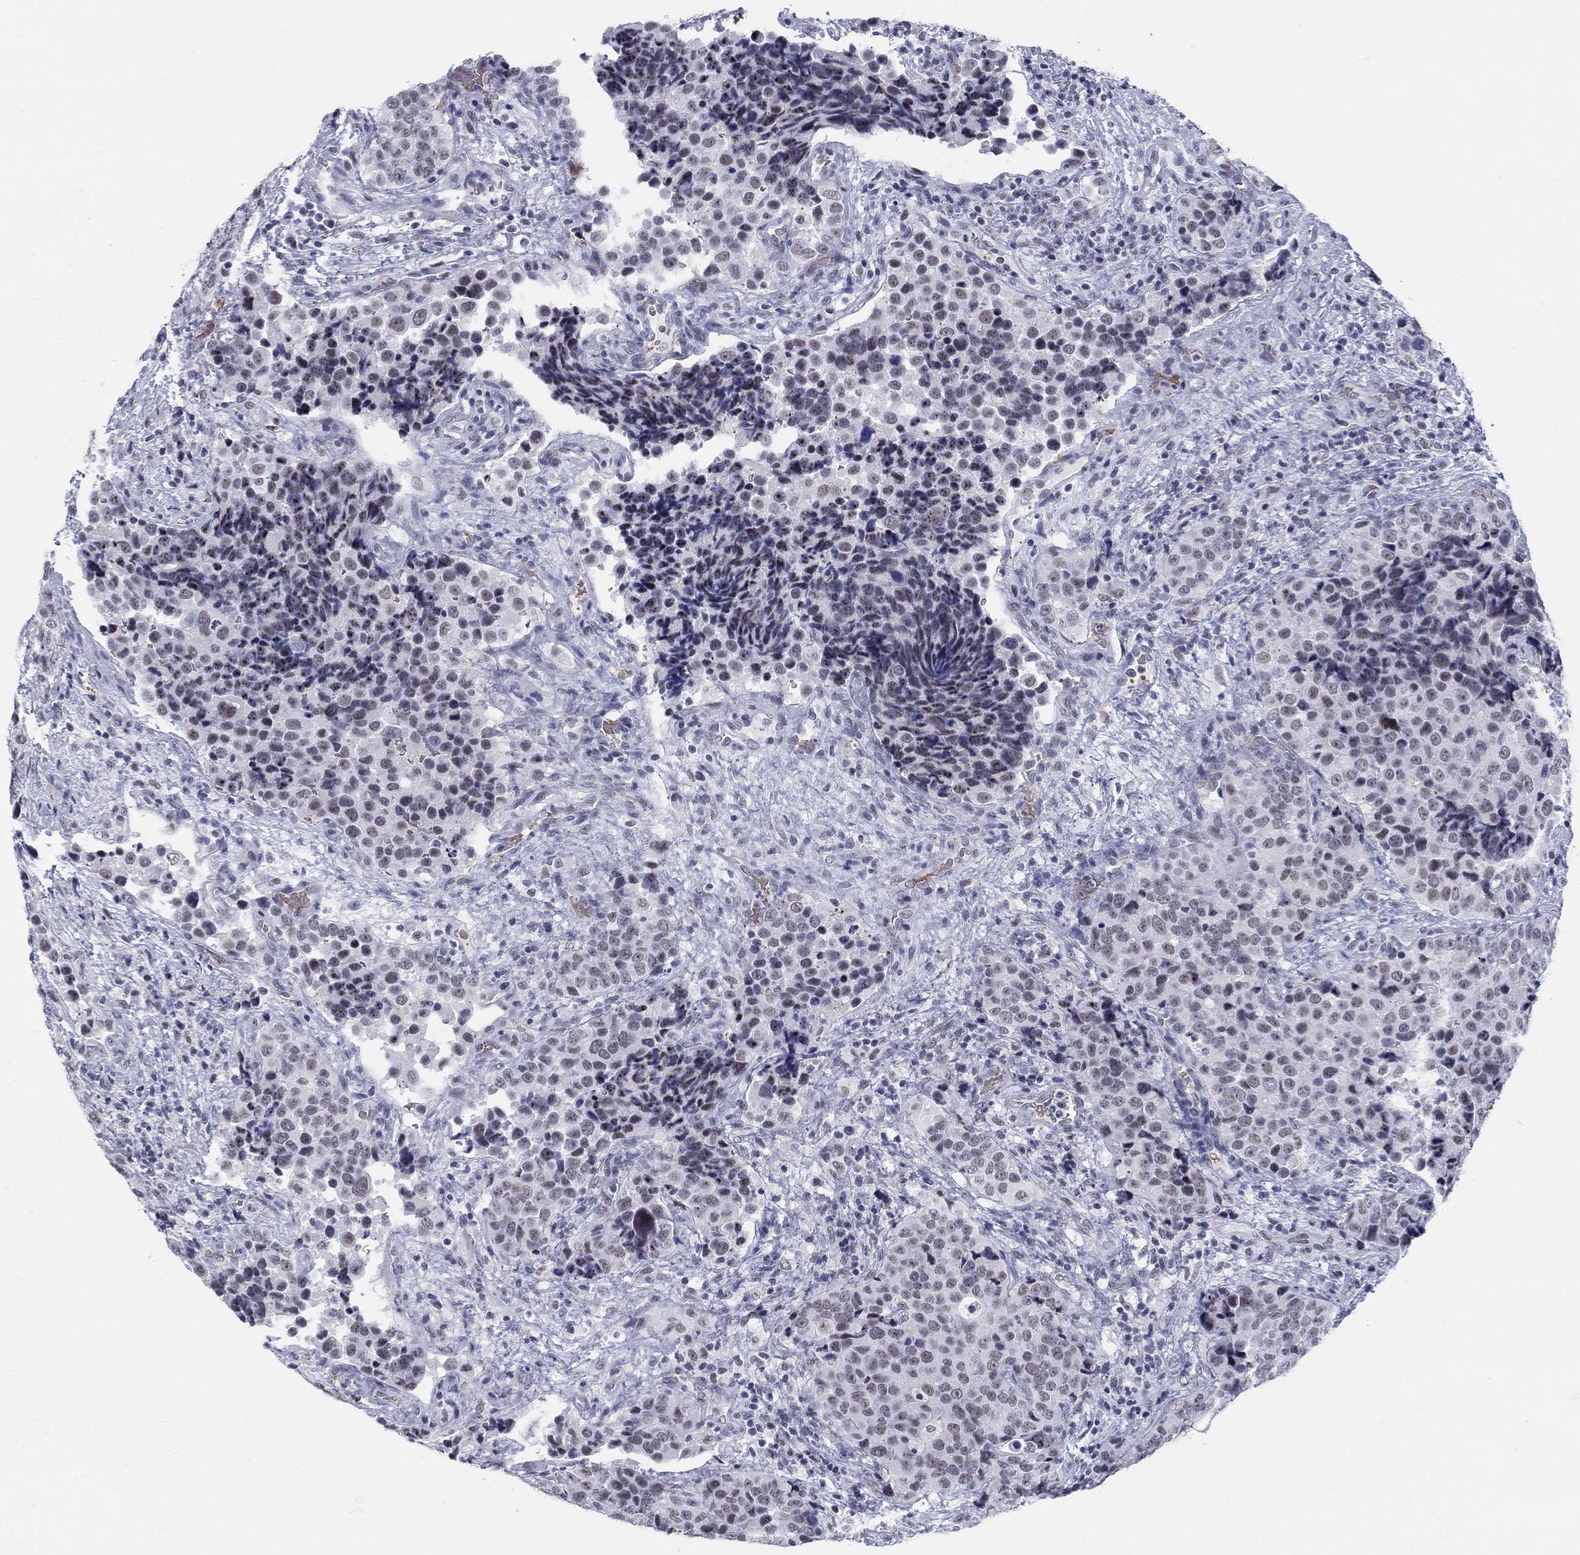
{"staining": {"intensity": "negative", "quantity": "none", "location": "none"}, "tissue": "urothelial cancer", "cell_type": "Tumor cells", "image_type": "cancer", "snomed": [{"axis": "morphology", "description": "Urothelial carcinoma, NOS"}, {"axis": "topography", "description": "Urinary bladder"}], "caption": "Immunohistochemistry (IHC) image of human urothelial cancer stained for a protein (brown), which demonstrates no expression in tumor cells.", "gene": "DMTN", "patient": {"sex": "male", "age": 52}}